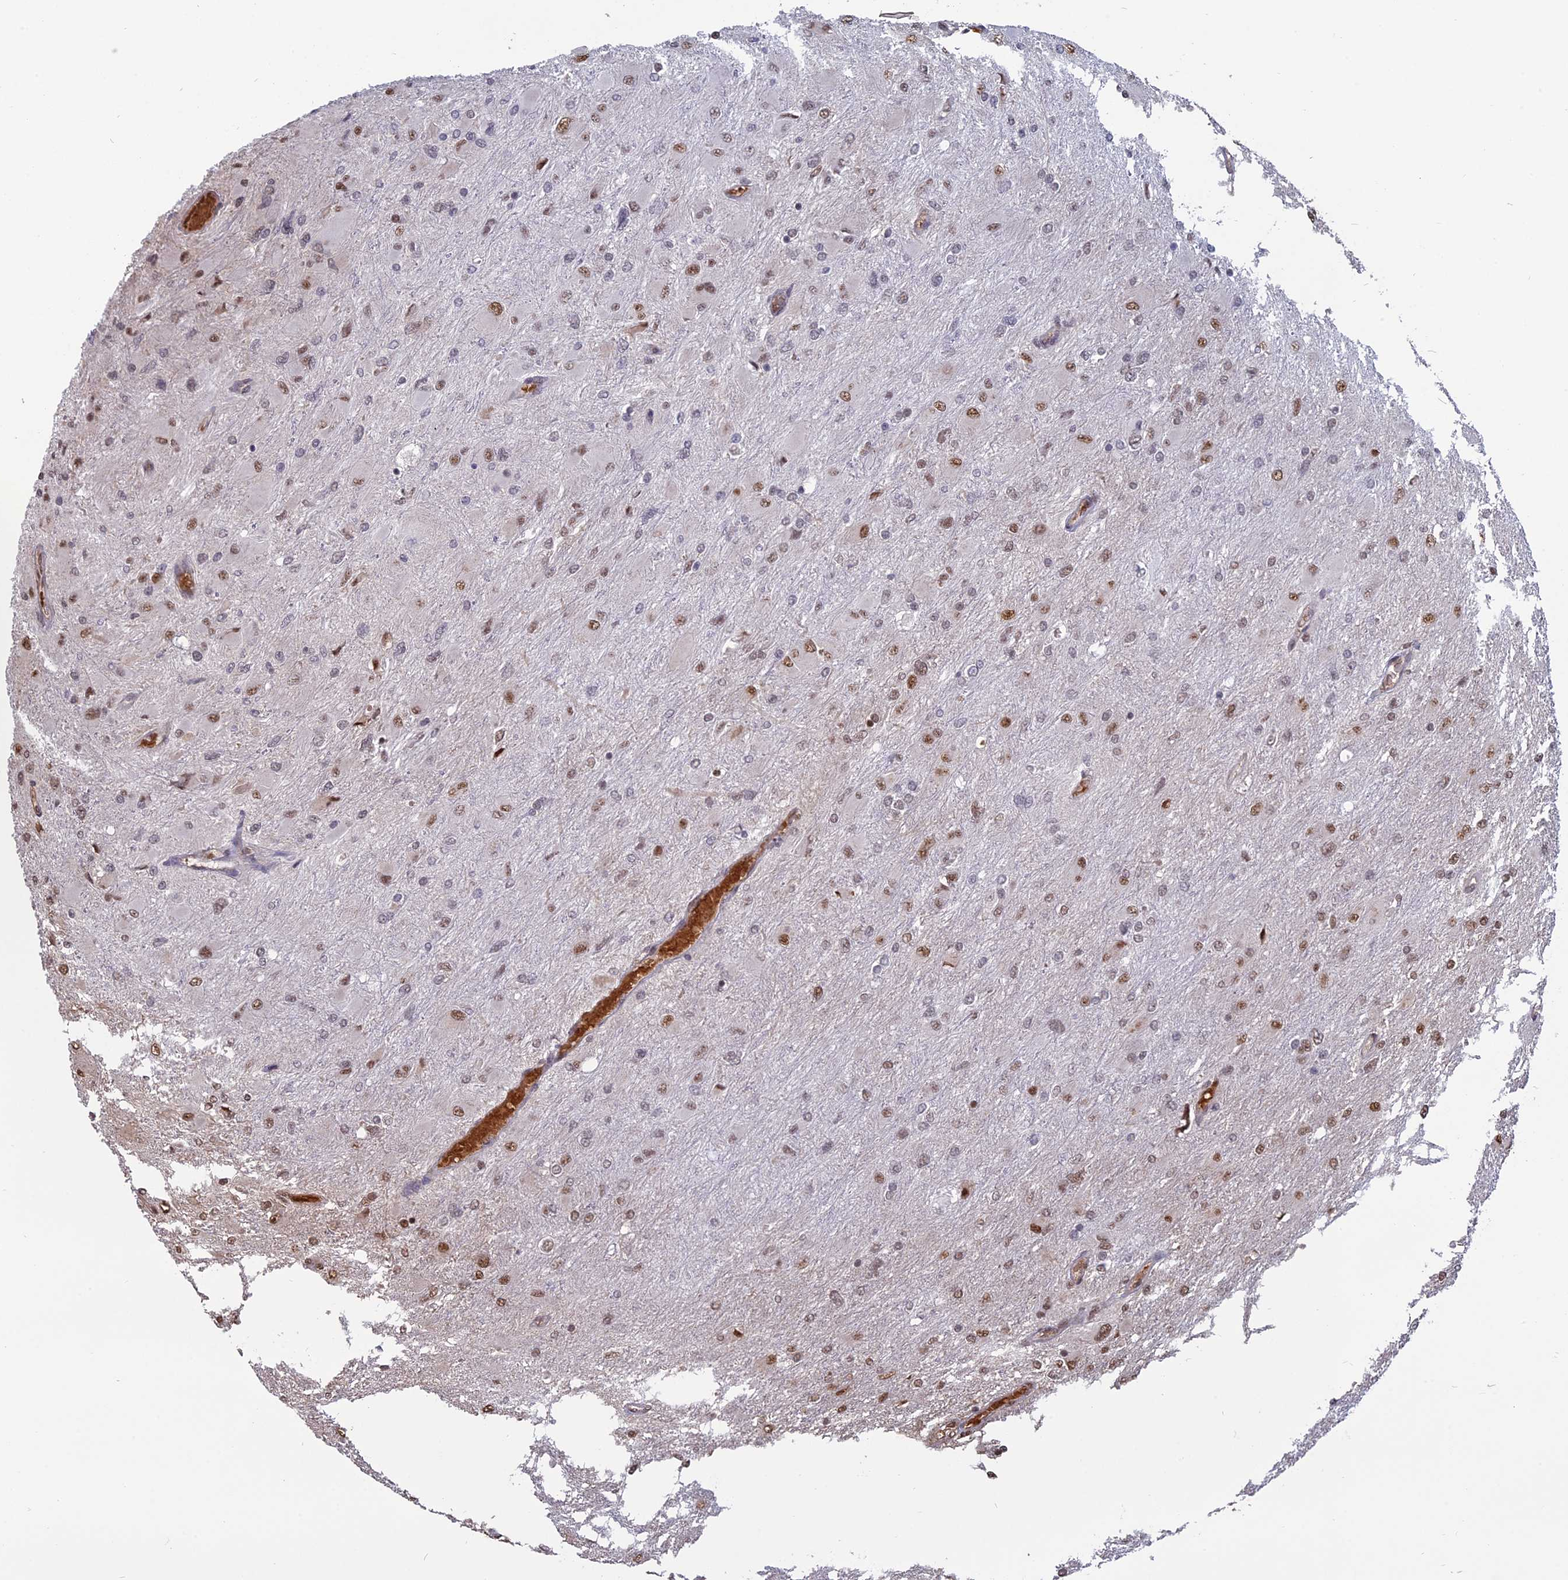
{"staining": {"intensity": "moderate", "quantity": "<25%", "location": "nuclear"}, "tissue": "glioma", "cell_type": "Tumor cells", "image_type": "cancer", "snomed": [{"axis": "morphology", "description": "Glioma, malignant, High grade"}, {"axis": "topography", "description": "Cerebral cortex"}], "caption": "Approximately <25% of tumor cells in glioma exhibit moderate nuclear protein staining as visualized by brown immunohistochemical staining.", "gene": "MFAP1", "patient": {"sex": "female", "age": 36}}